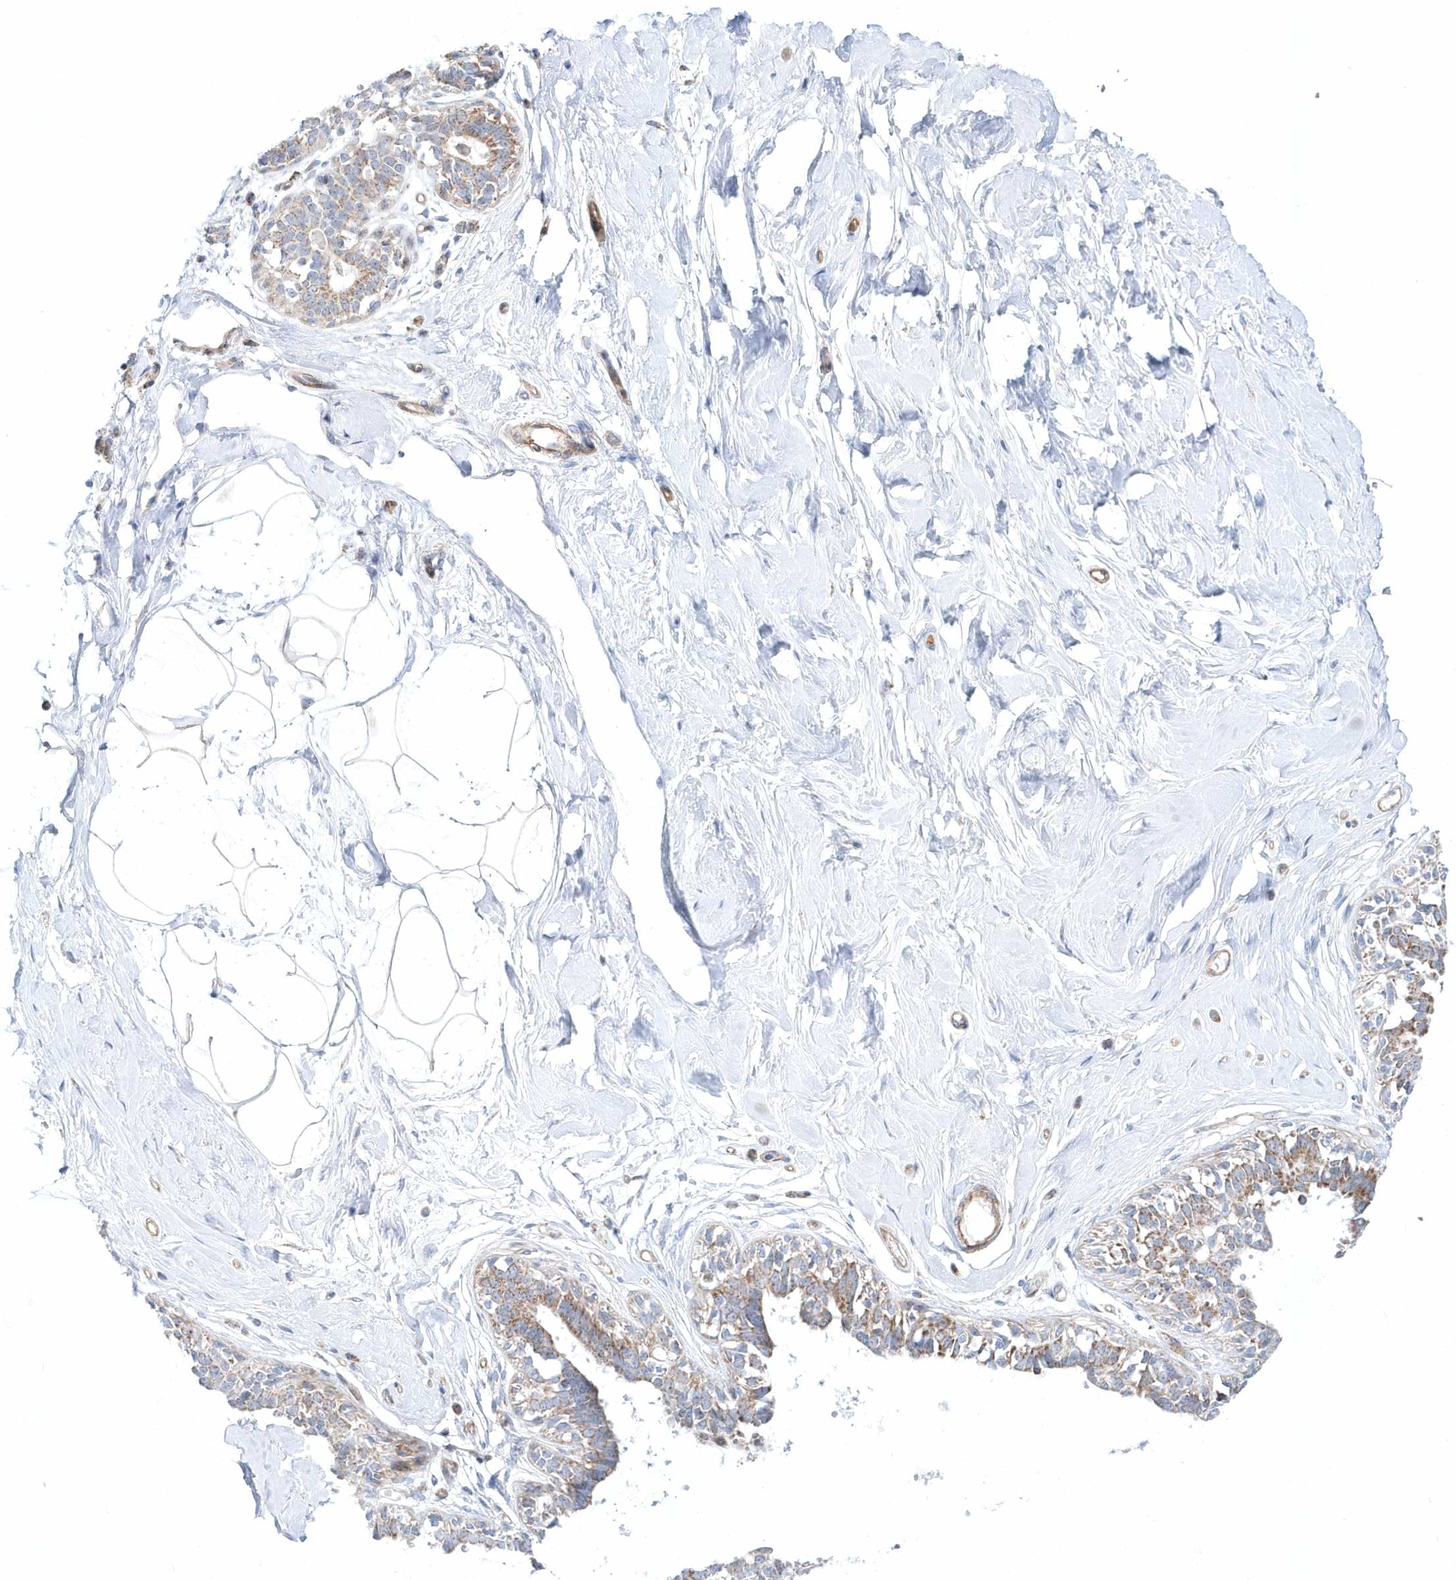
{"staining": {"intensity": "negative", "quantity": "none", "location": "none"}, "tissue": "breast", "cell_type": "Adipocytes", "image_type": "normal", "snomed": [{"axis": "morphology", "description": "Normal tissue, NOS"}, {"axis": "topography", "description": "Breast"}], "caption": "Immunohistochemistry (IHC) of unremarkable breast shows no staining in adipocytes.", "gene": "OPA1", "patient": {"sex": "female", "age": 45}}